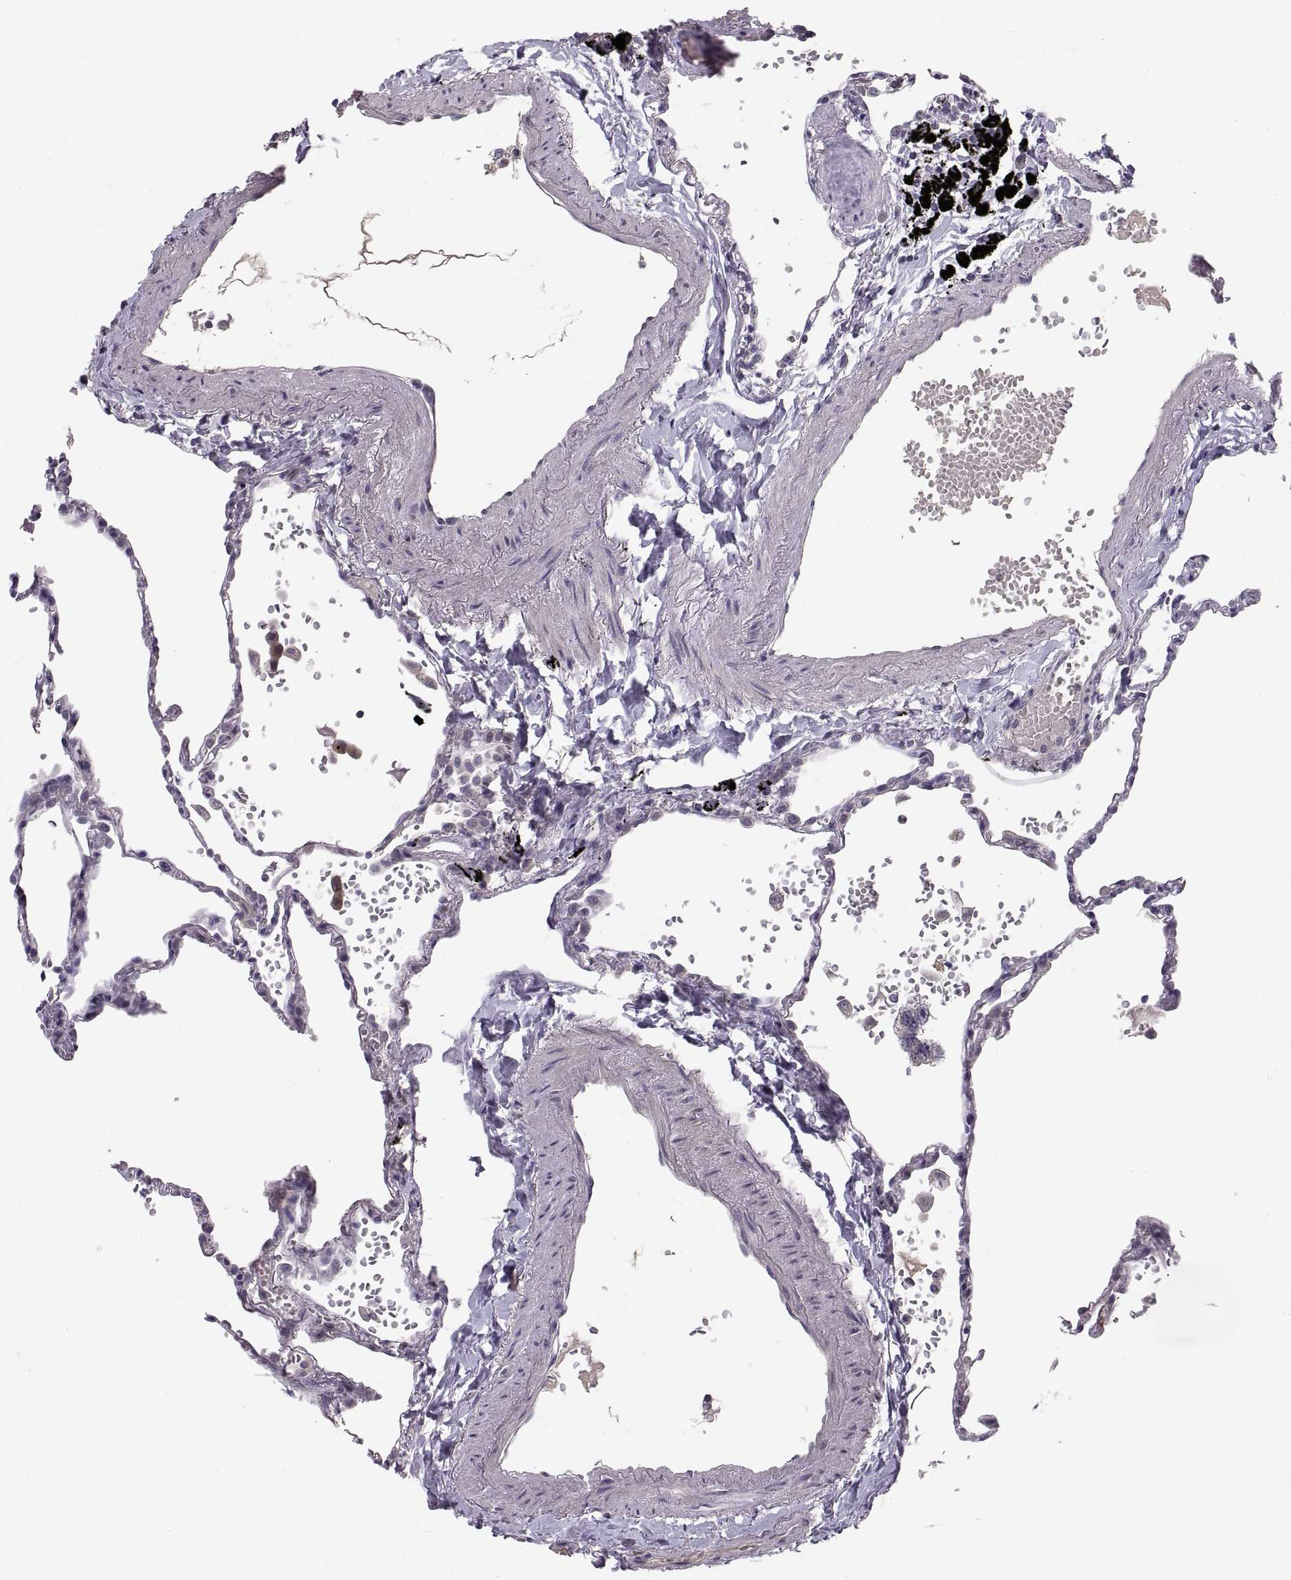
{"staining": {"intensity": "negative", "quantity": "none", "location": "none"}, "tissue": "lung", "cell_type": "Alveolar cells", "image_type": "normal", "snomed": [{"axis": "morphology", "description": "Normal tissue, NOS"}, {"axis": "topography", "description": "Lung"}], "caption": "An immunohistochemistry (IHC) micrograph of benign lung is shown. There is no staining in alveolar cells of lung.", "gene": "PAX2", "patient": {"sex": "male", "age": 78}}